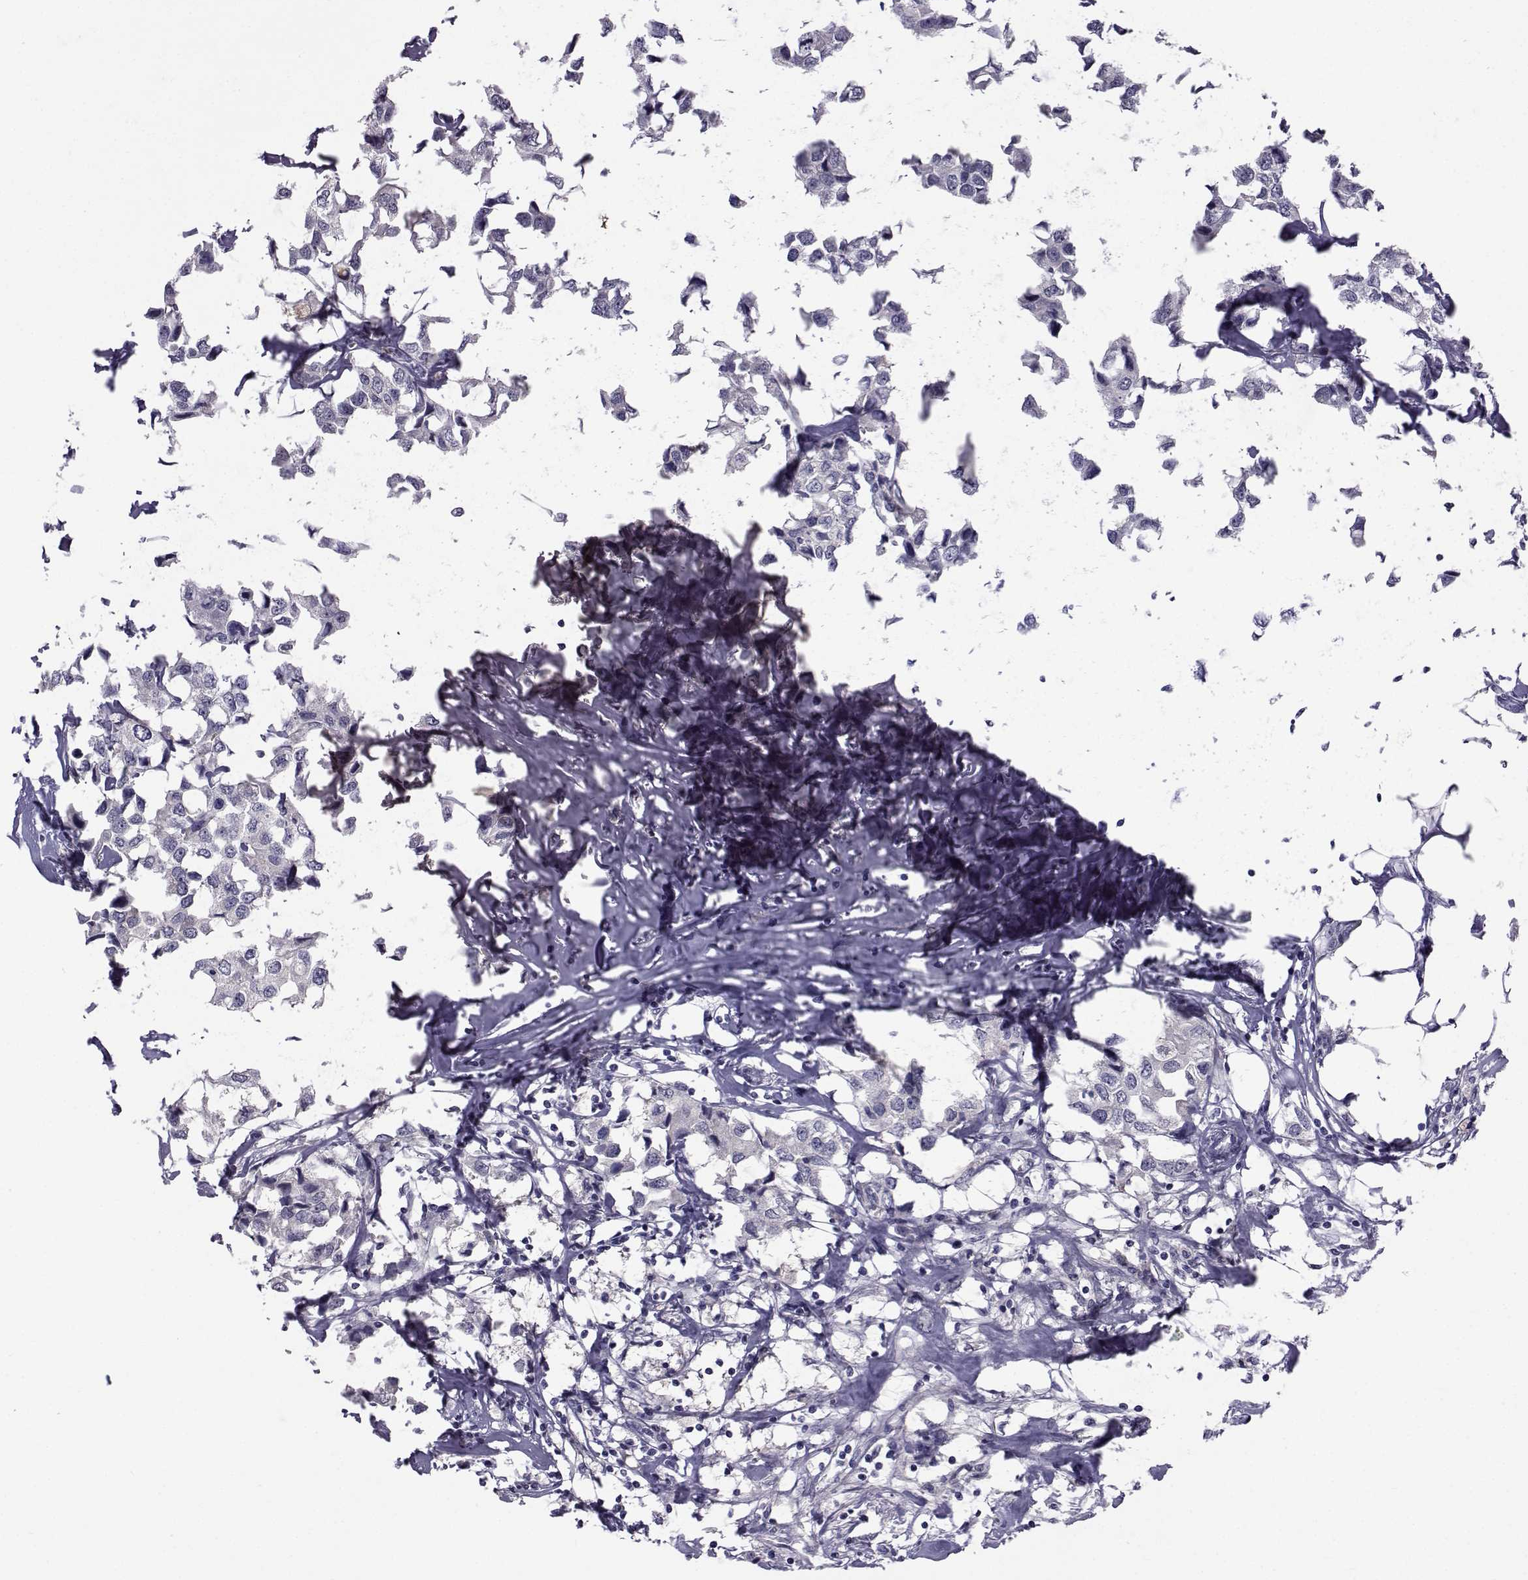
{"staining": {"intensity": "negative", "quantity": "none", "location": "none"}, "tissue": "breast cancer", "cell_type": "Tumor cells", "image_type": "cancer", "snomed": [{"axis": "morphology", "description": "Duct carcinoma"}, {"axis": "topography", "description": "Breast"}], "caption": "Immunohistochemical staining of breast cancer (invasive ductal carcinoma) exhibits no significant positivity in tumor cells.", "gene": "TNFRSF11B", "patient": {"sex": "female", "age": 80}}